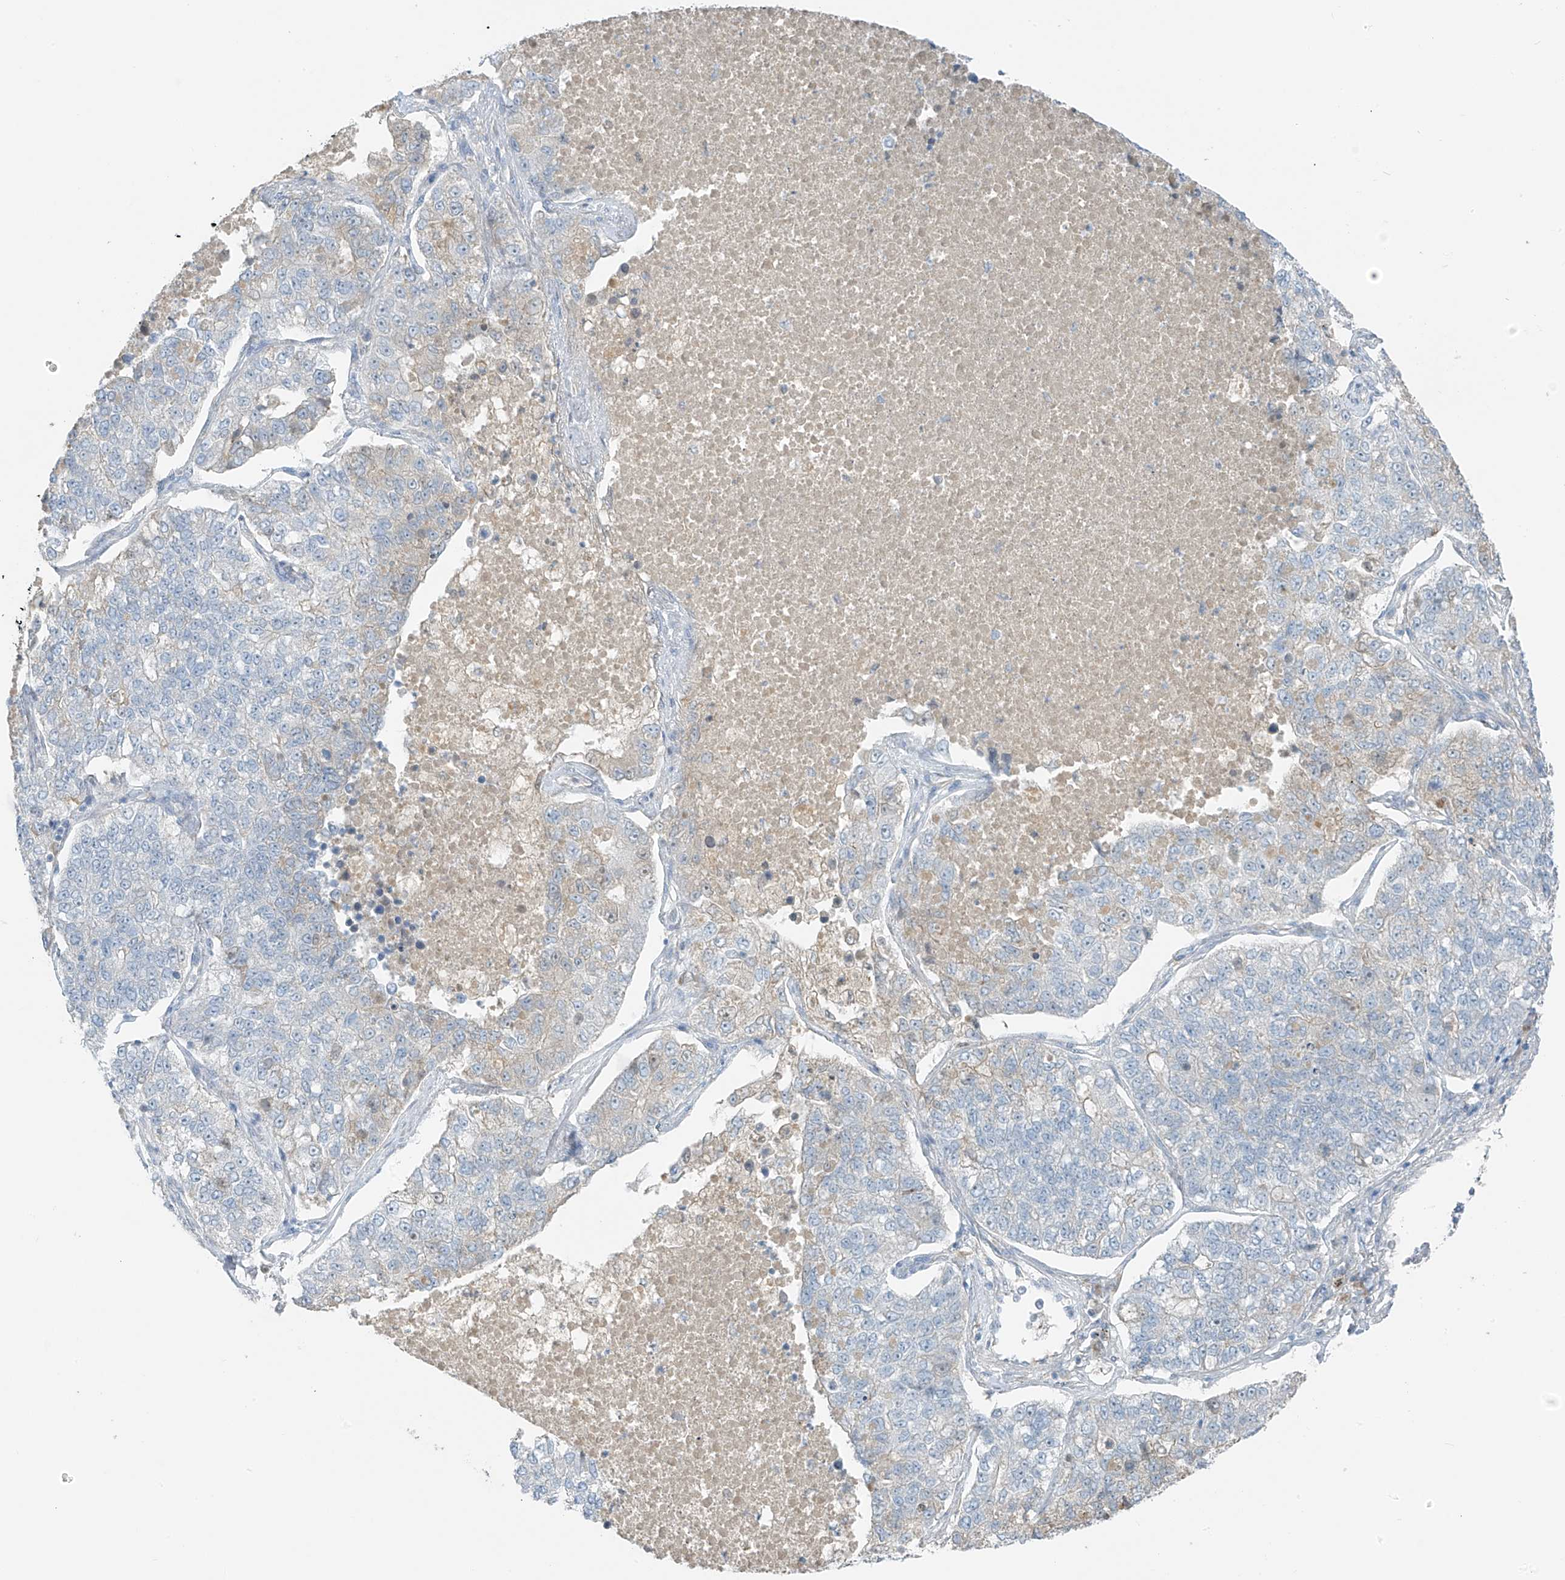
{"staining": {"intensity": "weak", "quantity": "<25%", "location": "cytoplasmic/membranous"}, "tissue": "lung cancer", "cell_type": "Tumor cells", "image_type": "cancer", "snomed": [{"axis": "morphology", "description": "Adenocarcinoma, NOS"}, {"axis": "topography", "description": "Lung"}], "caption": "The photomicrograph reveals no significant expression in tumor cells of adenocarcinoma (lung).", "gene": "FAM131C", "patient": {"sex": "male", "age": 49}}